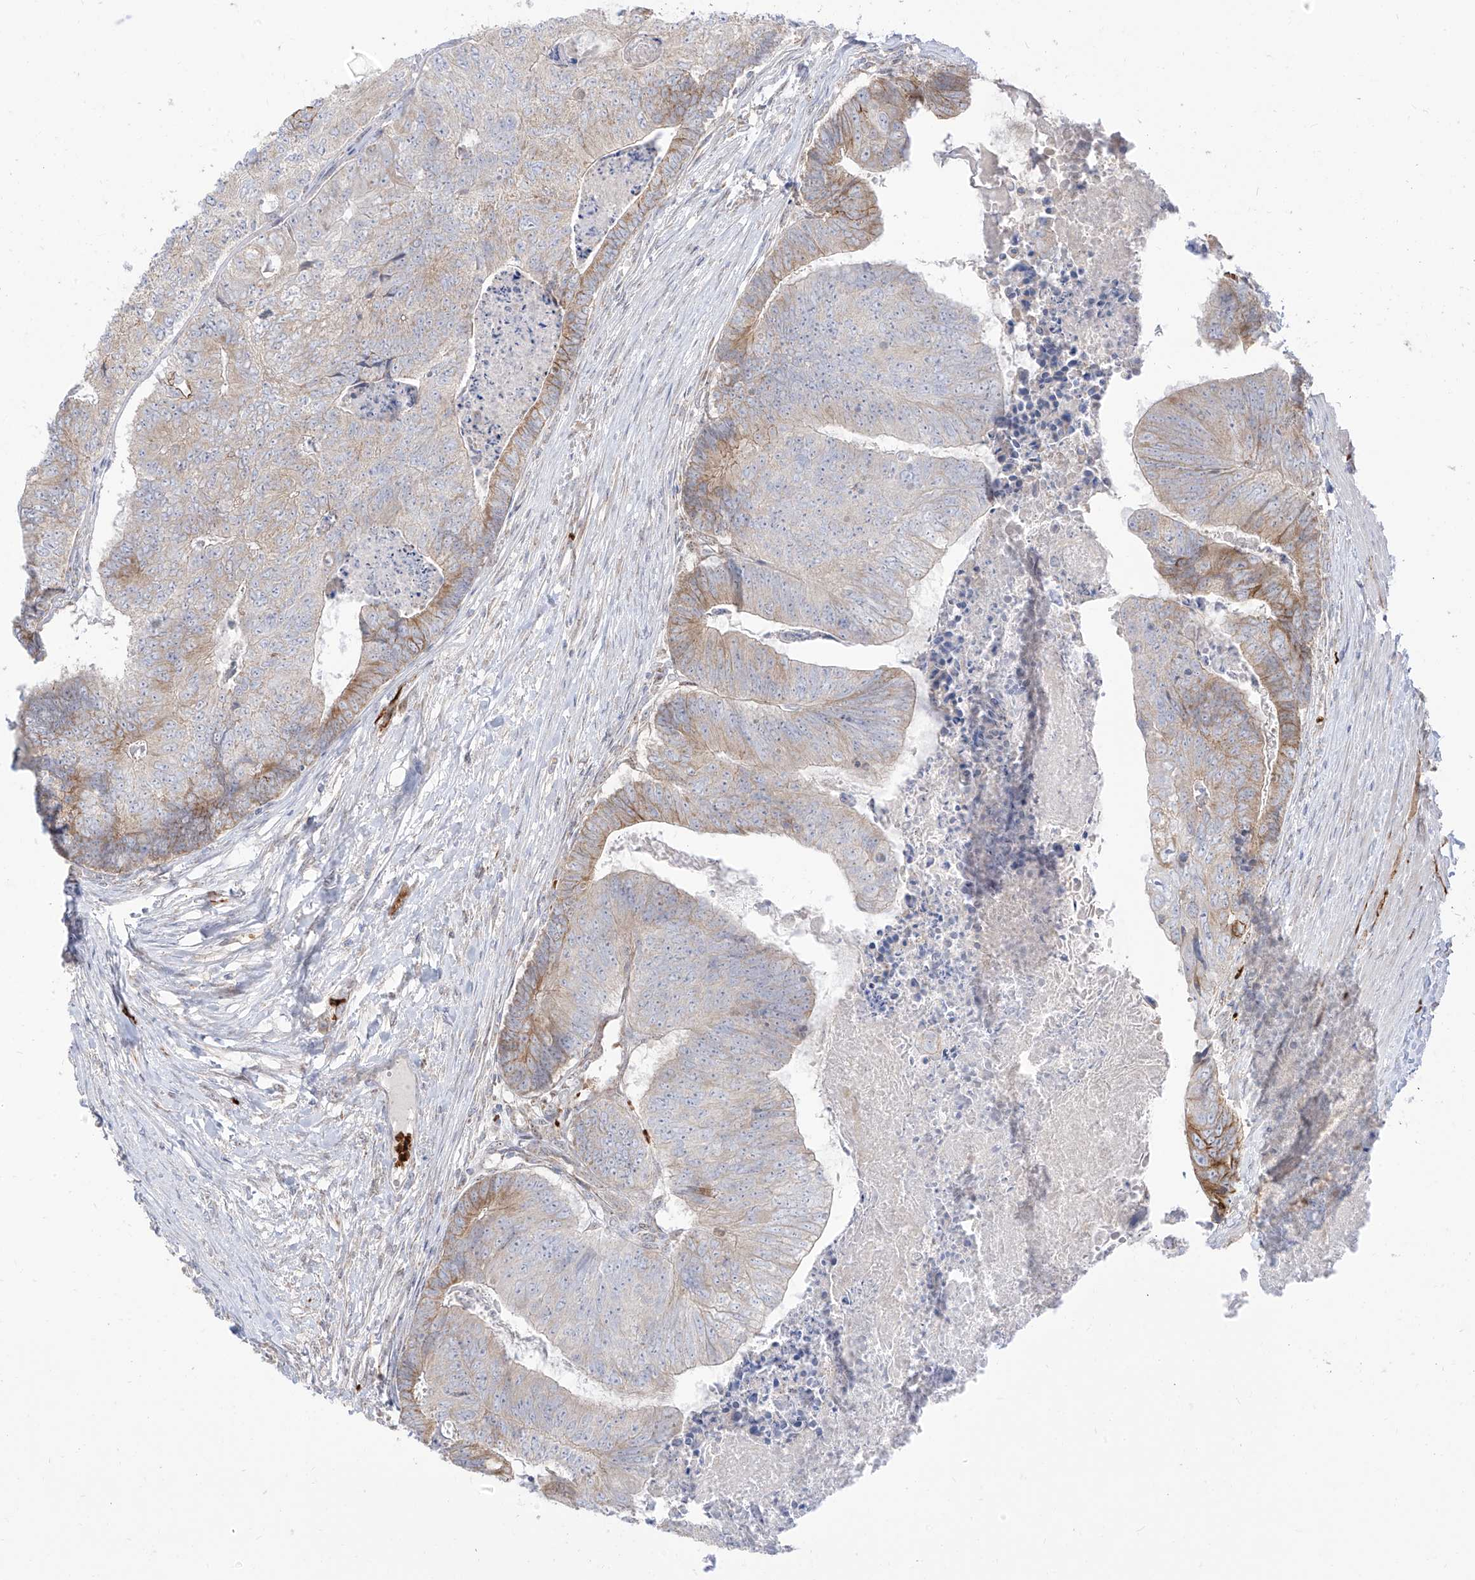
{"staining": {"intensity": "moderate", "quantity": "<25%", "location": "cytoplasmic/membranous"}, "tissue": "colorectal cancer", "cell_type": "Tumor cells", "image_type": "cancer", "snomed": [{"axis": "morphology", "description": "Adenocarcinoma, NOS"}, {"axis": "topography", "description": "Colon"}], "caption": "High-magnification brightfield microscopy of adenocarcinoma (colorectal) stained with DAB (brown) and counterstained with hematoxylin (blue). tumor cells exhibit moderate cytoplasmic/membranous staining is present in approximately<25% of cells.", "gene": "ARHGEF40", "patient": {"sex": "female", "age": 67}}